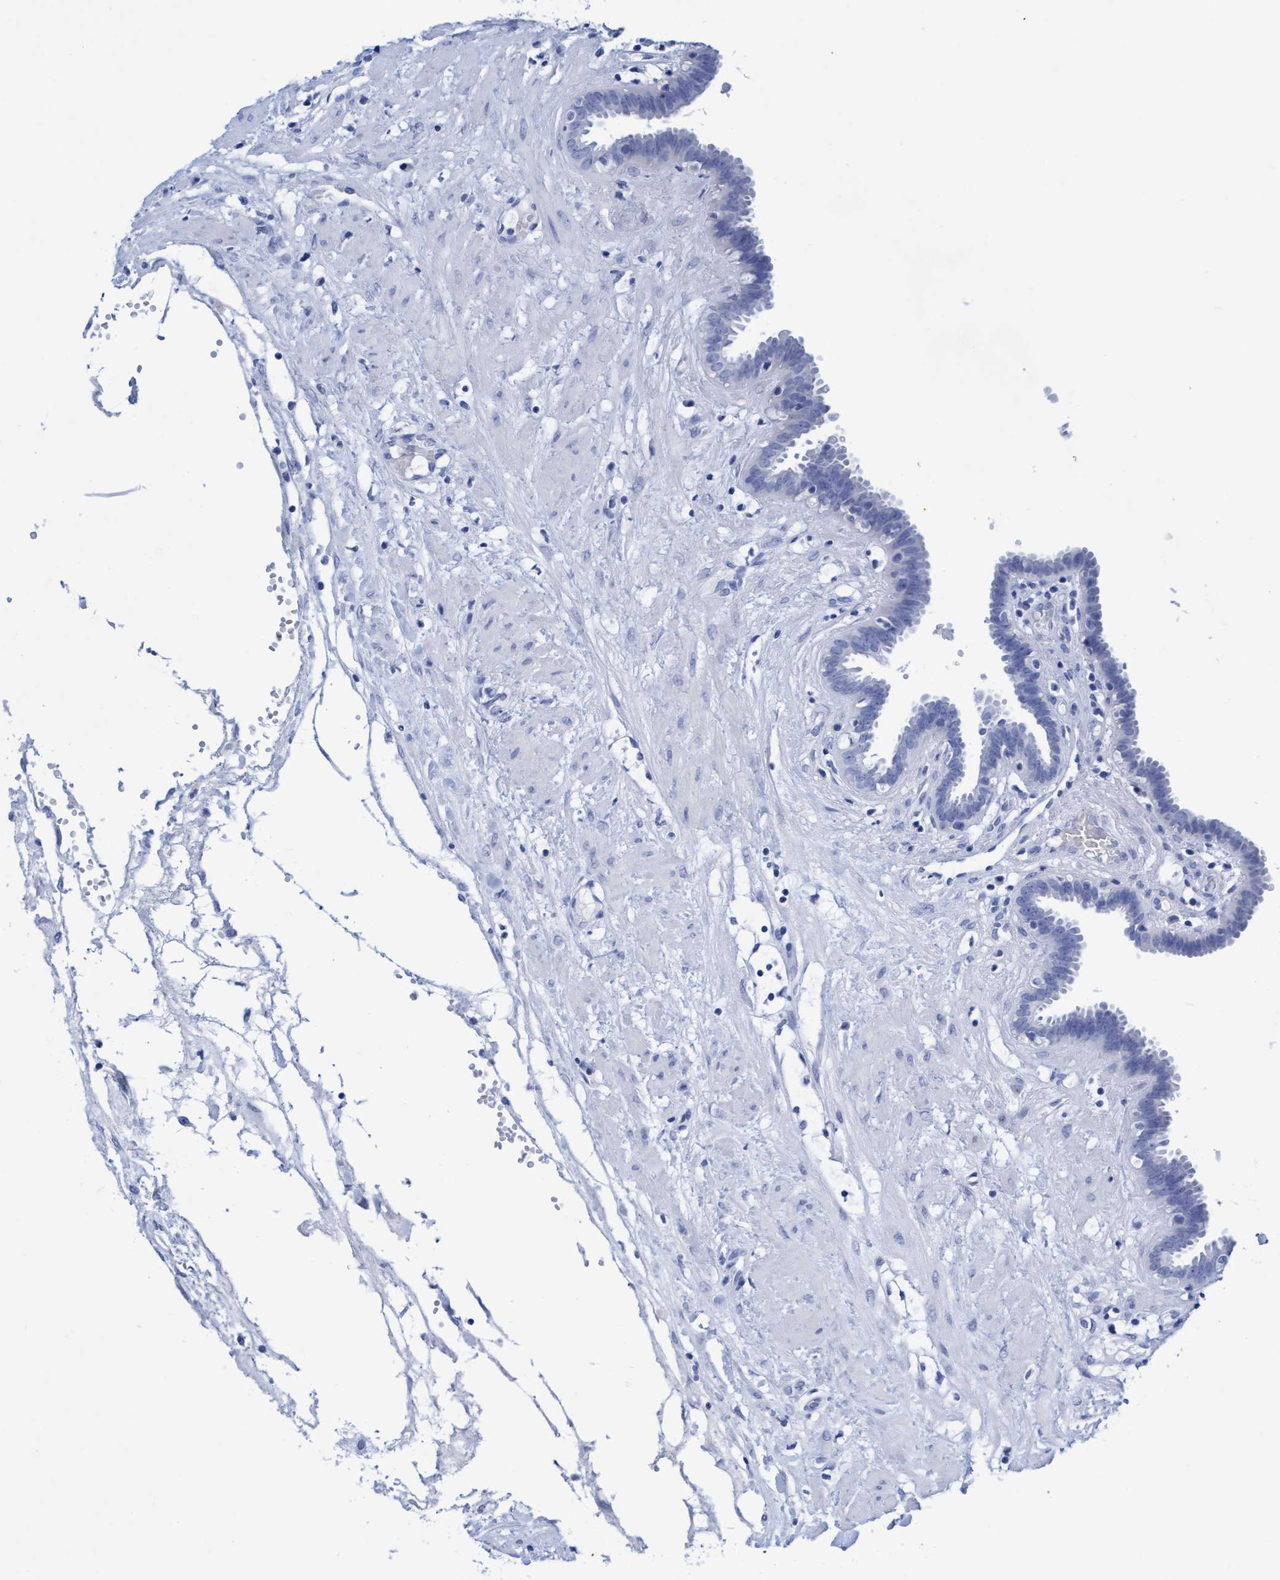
{"staining": {"intensity": "negative", "quantity": "none", "location": "none"}, "tissue": "fallopian tube", "cell_type": "Glandular cells", "image_type": "normal", "snomed": [{"axis": "morphology", "description": "Normal tissue, NOS"}, {"axis": "topography", "description": "Fallopian tube"}, {"axis": "topography", "description": "Placenta"}], "caption": "IHC image of unremarkable fallopian tube stained for a protein (brown), which displays no staining in glandular cells.", "gene": "PLPPR1", "patient": {"sex": "female", "age": 32}}